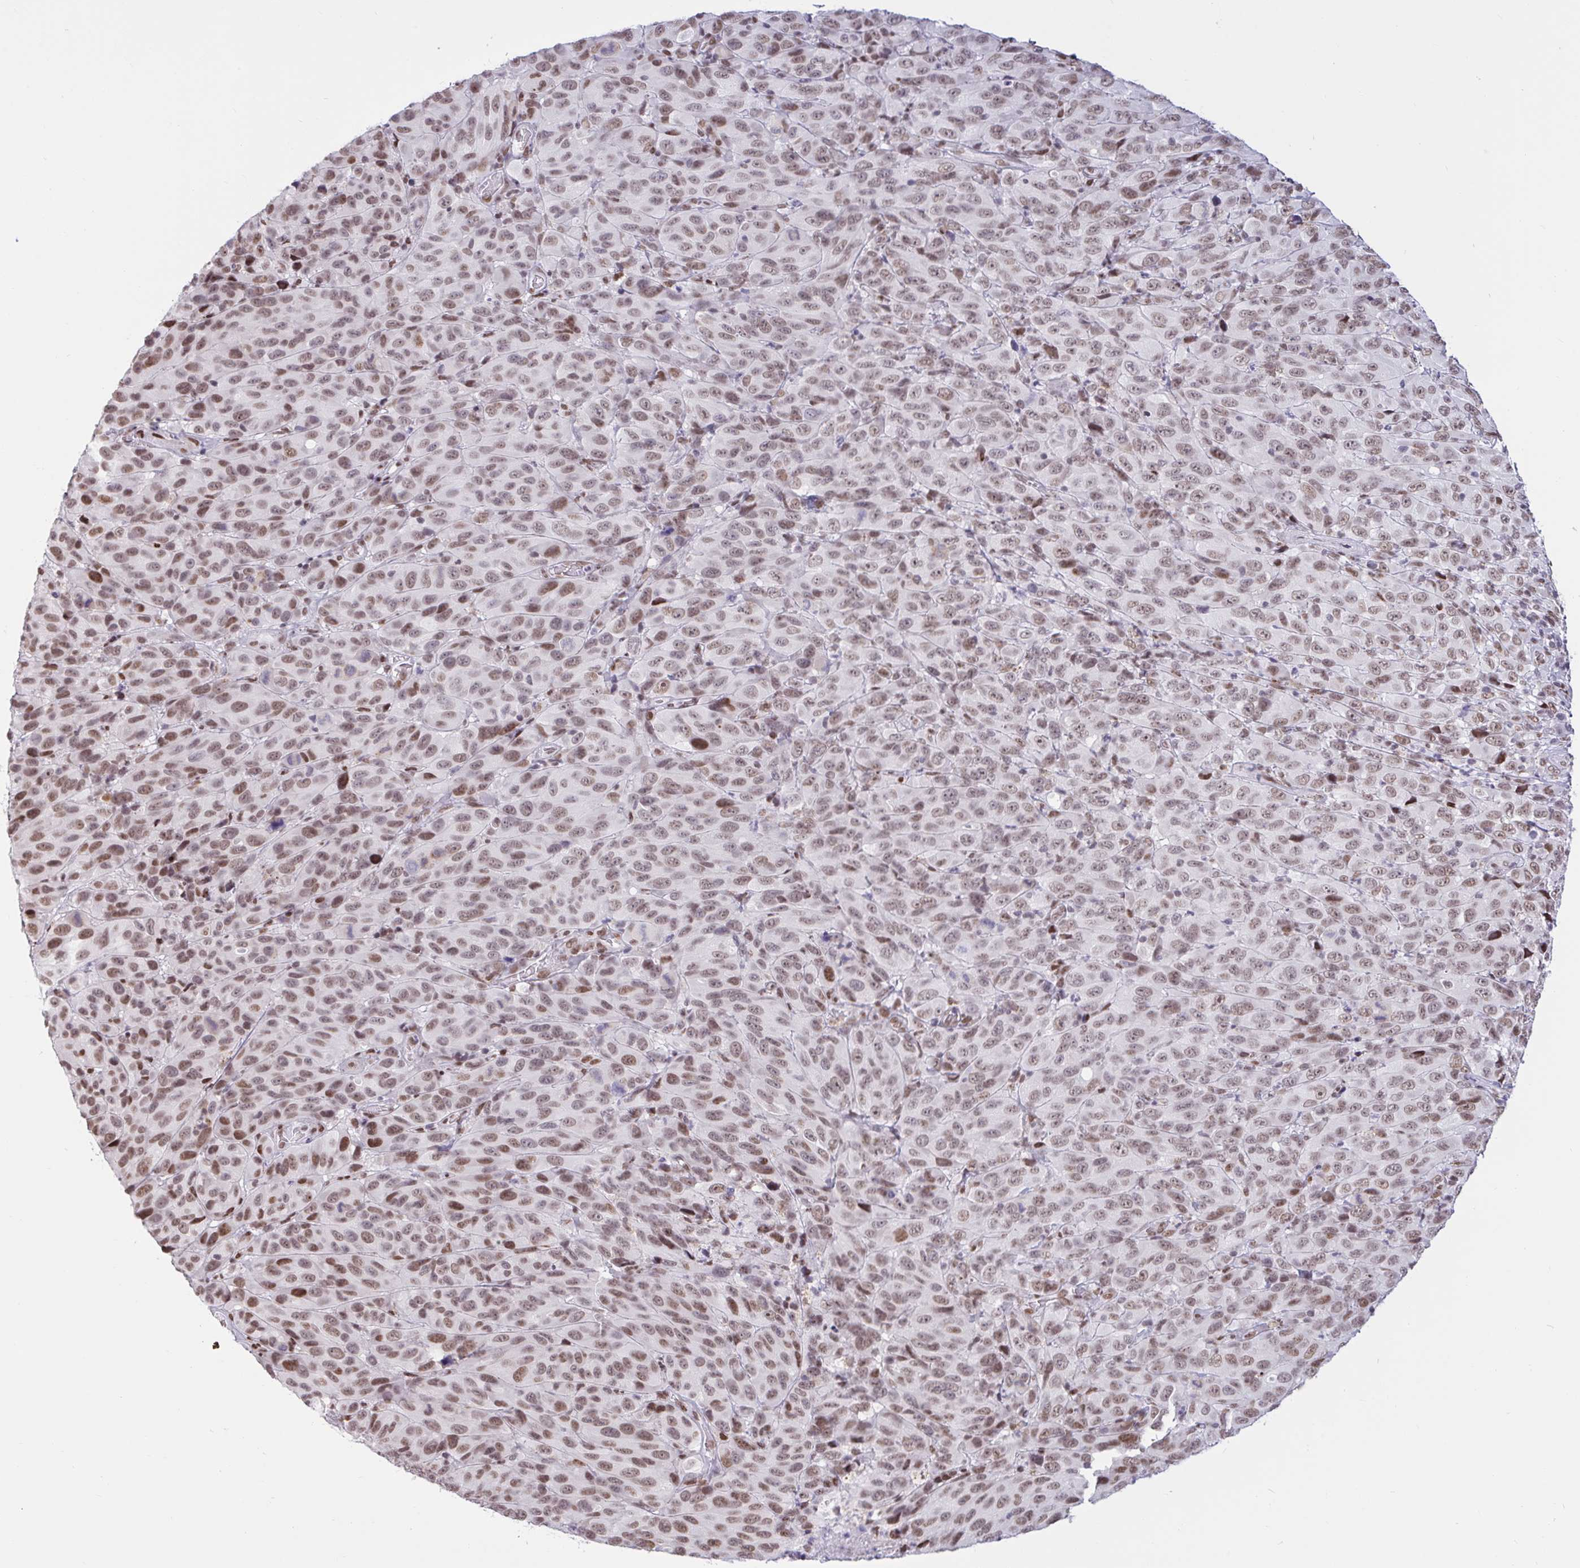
{"staining": {"intensity": "moderate", "quantity": ">75%", "location": "nuclear"}, "tissue": "melanoma", "cell_type": "Tumor cells", "image_type": "cancer", "snomed": [{"axis": "morphology", "description": "Malignant melanoma, NOS"}, {"axis": "topography", "description": "Skin"}], "caption": "Malignant melanoma stained for a protein (brown) reveals moderate nuclear positive expression in approximately >75% of tumor cells.", "gene": "CBFA2T2", "patient": {"sex": "male", "age": 85}}